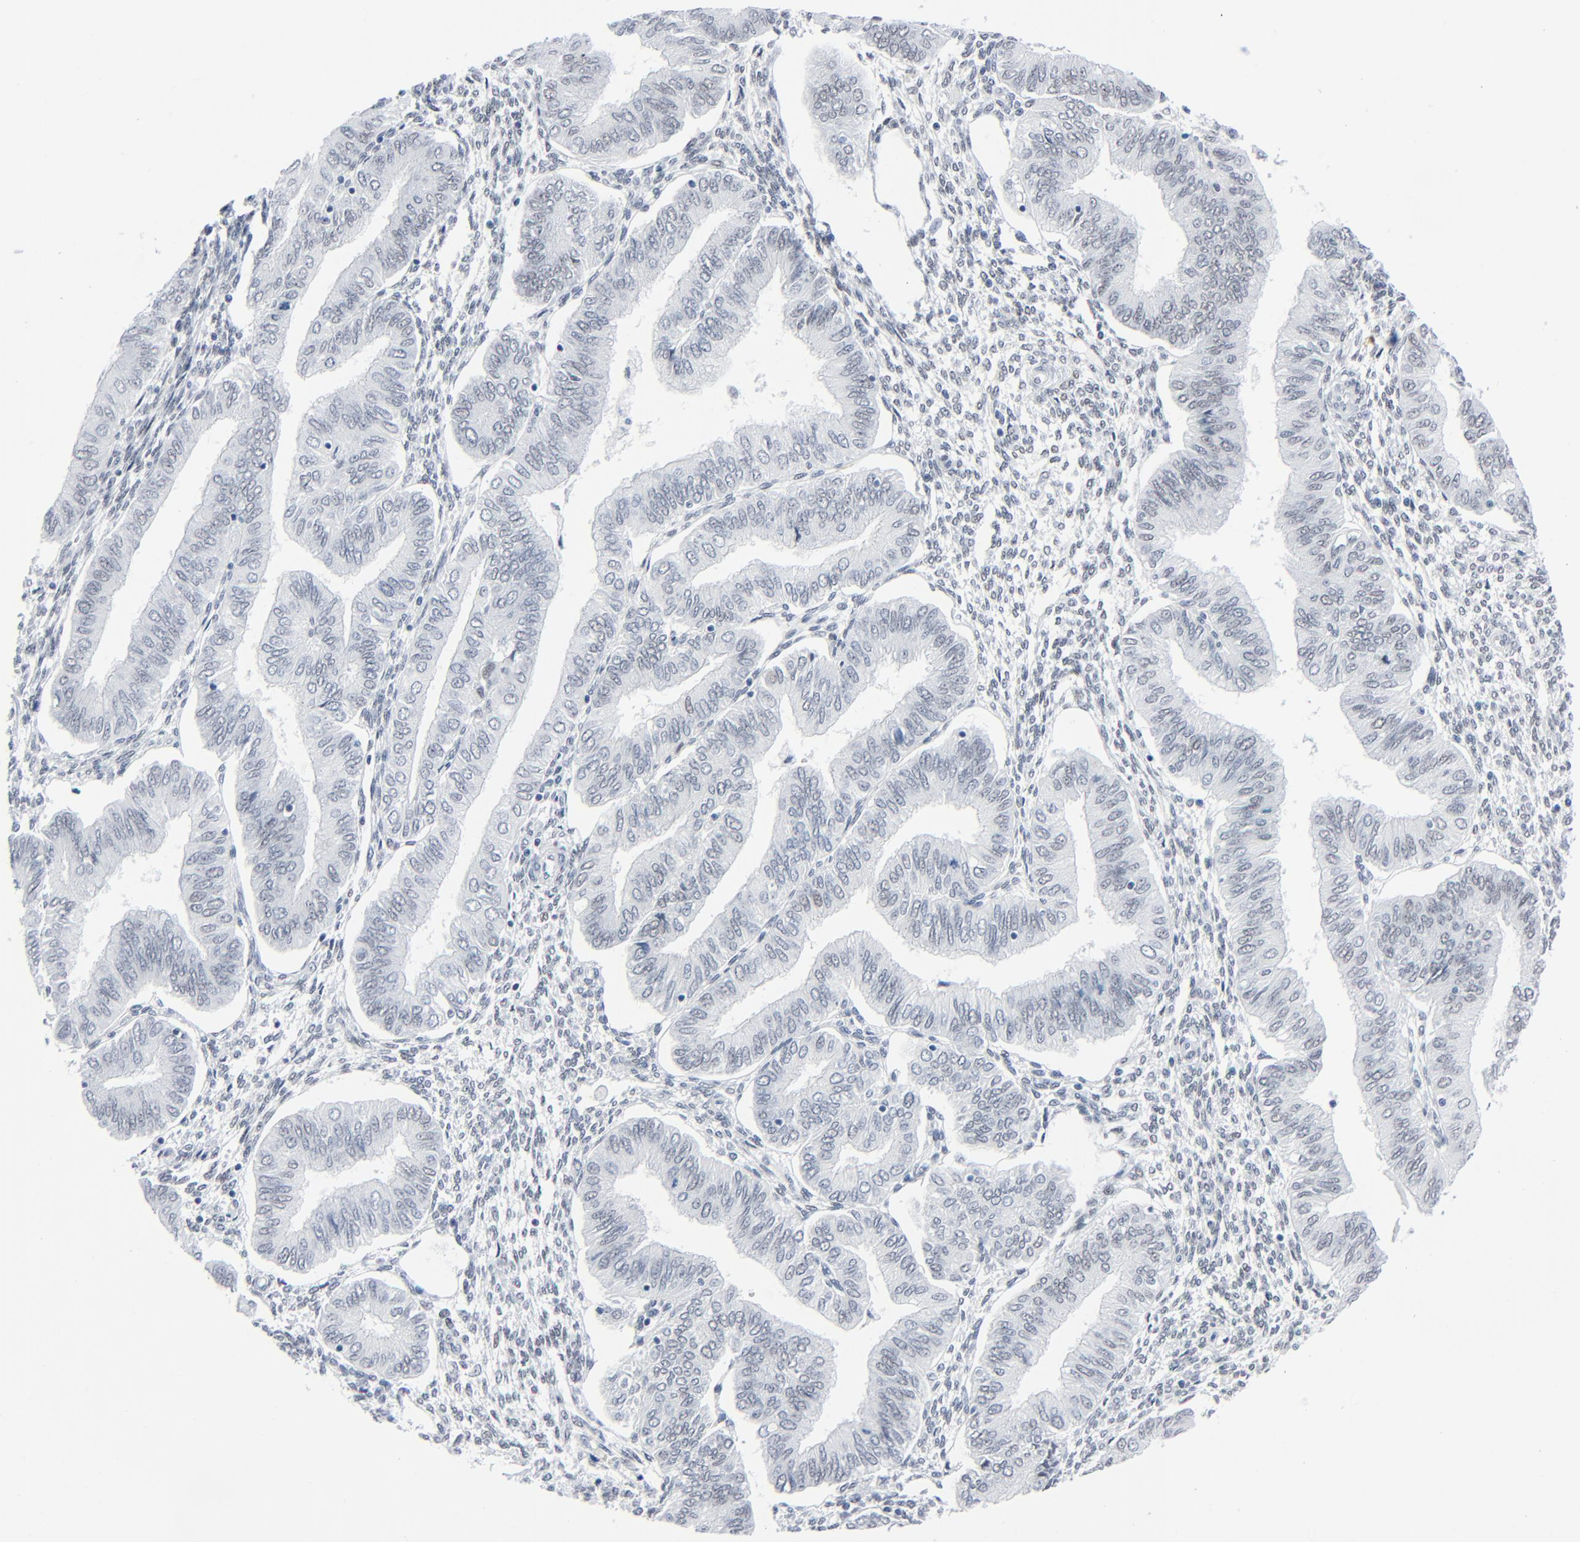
{"staining": {"intensity": "negative", "quantity": "none", "location": "none"}, "tissue": "endometrial cancer", "cell_type": "Tumor cells", "image_type": "cancer", "snomed": [{"axis": "morphology", "description": "Adenocarcinoma, NOS"}, {"axis": "topography", "description": "Endometrium"}], "caption": "High magnification brightfield microscopy of adenocarcinoma (endometrial) stained with DAB (brown) and counterstained with hematoxylin (blue): tumor cells show no significant staining.", "gene": "SIRT1", "patient": {"sex": "female", "age": 51}}